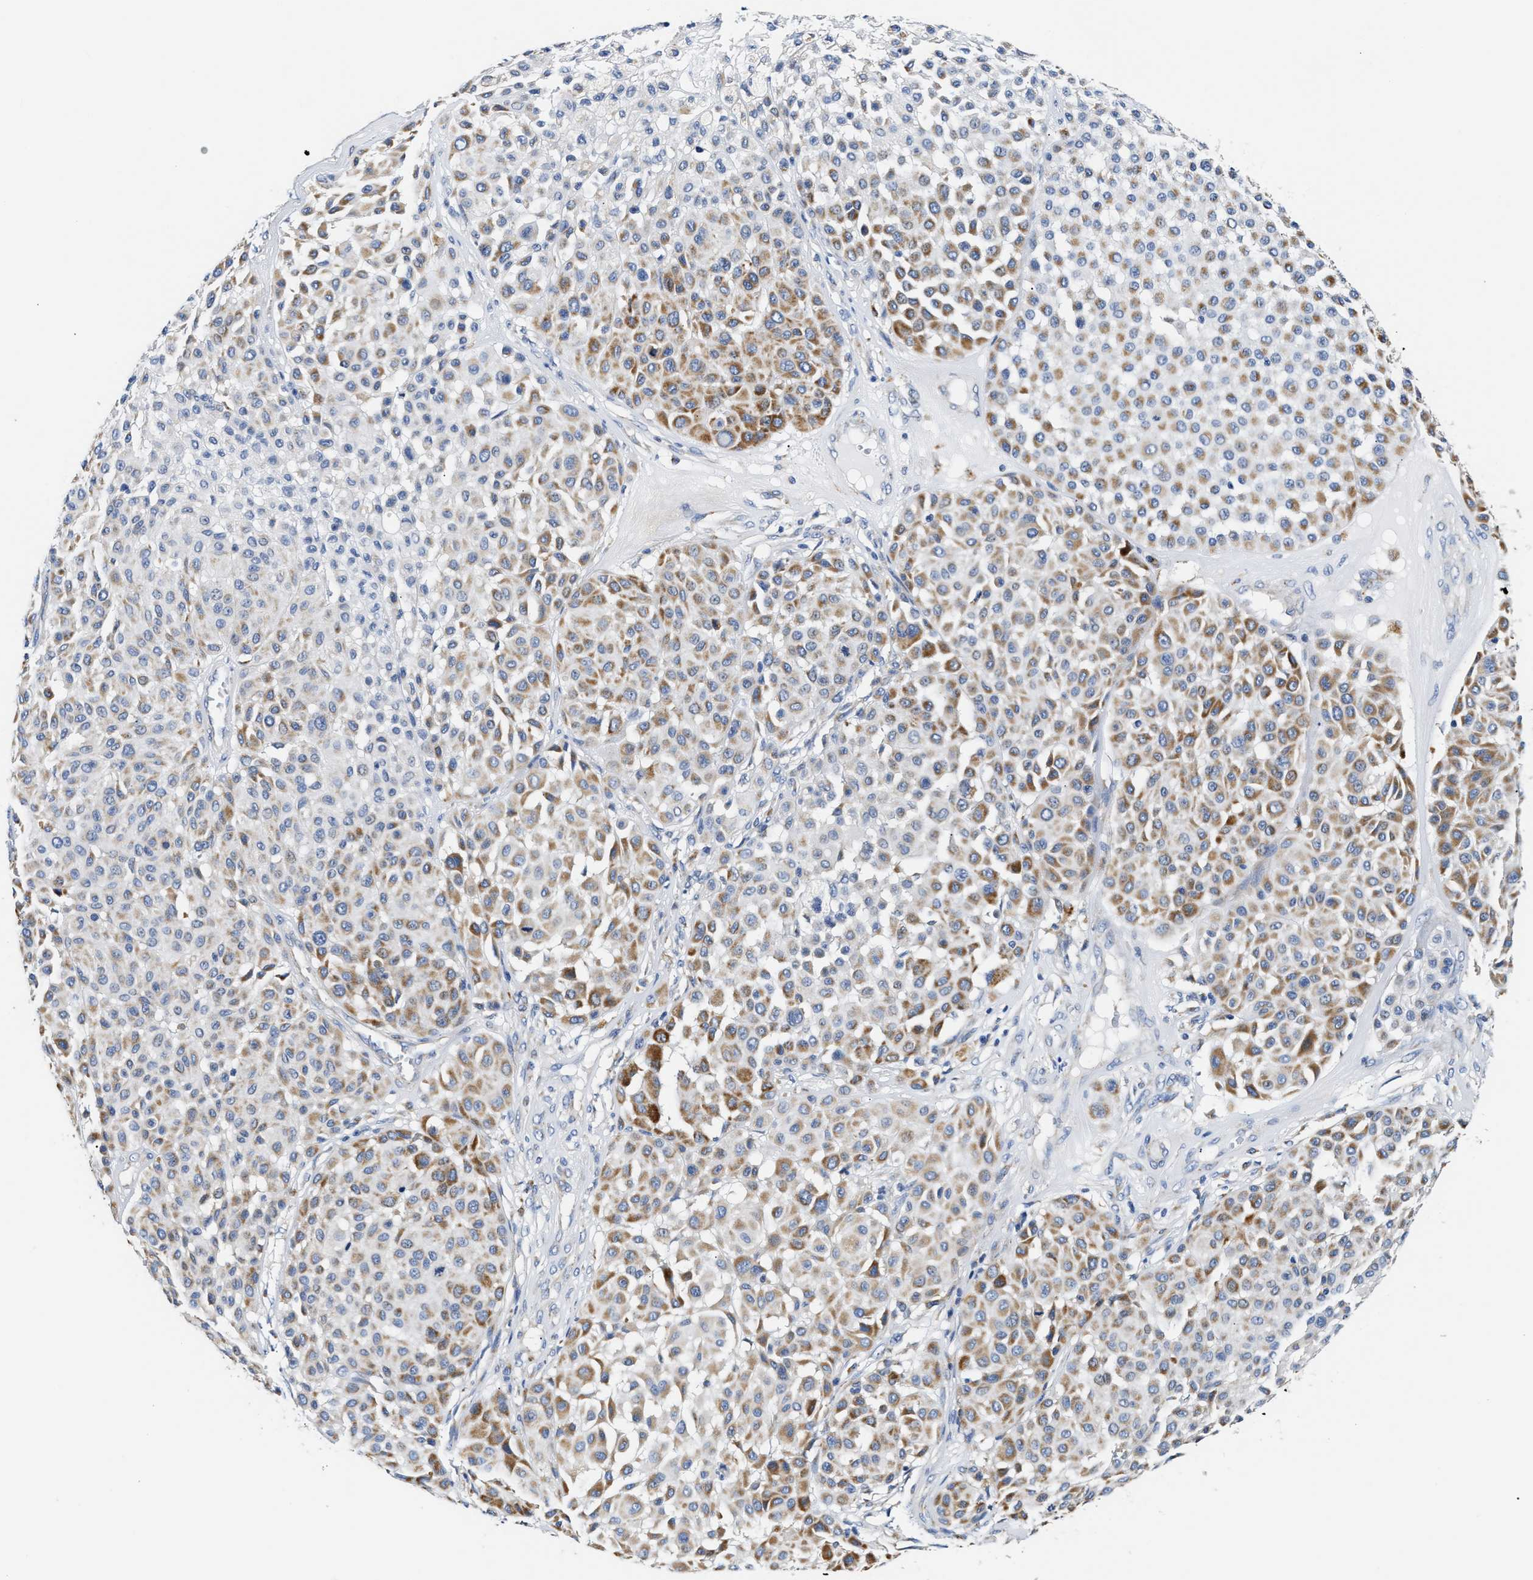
{"staining": {"intensity": "moderate", "quantity": "25%-75%", "location": "cytoplasmic/membranous"}, "tissue": "melanoma", "cell_type": "Tumor cells", "image_type": "cancer", "snomed": [{"axis": "morphology", "description": "Malignant melanoma, Metastatic site"}, {"axis": "topography", "description": "Soft tissue"}], "caption": "Human melanoma stained with a protein marker displays moderate staining in tumor cells.", "gene": "ACADVL", "patient": {"sex": "male", "age": 41}}